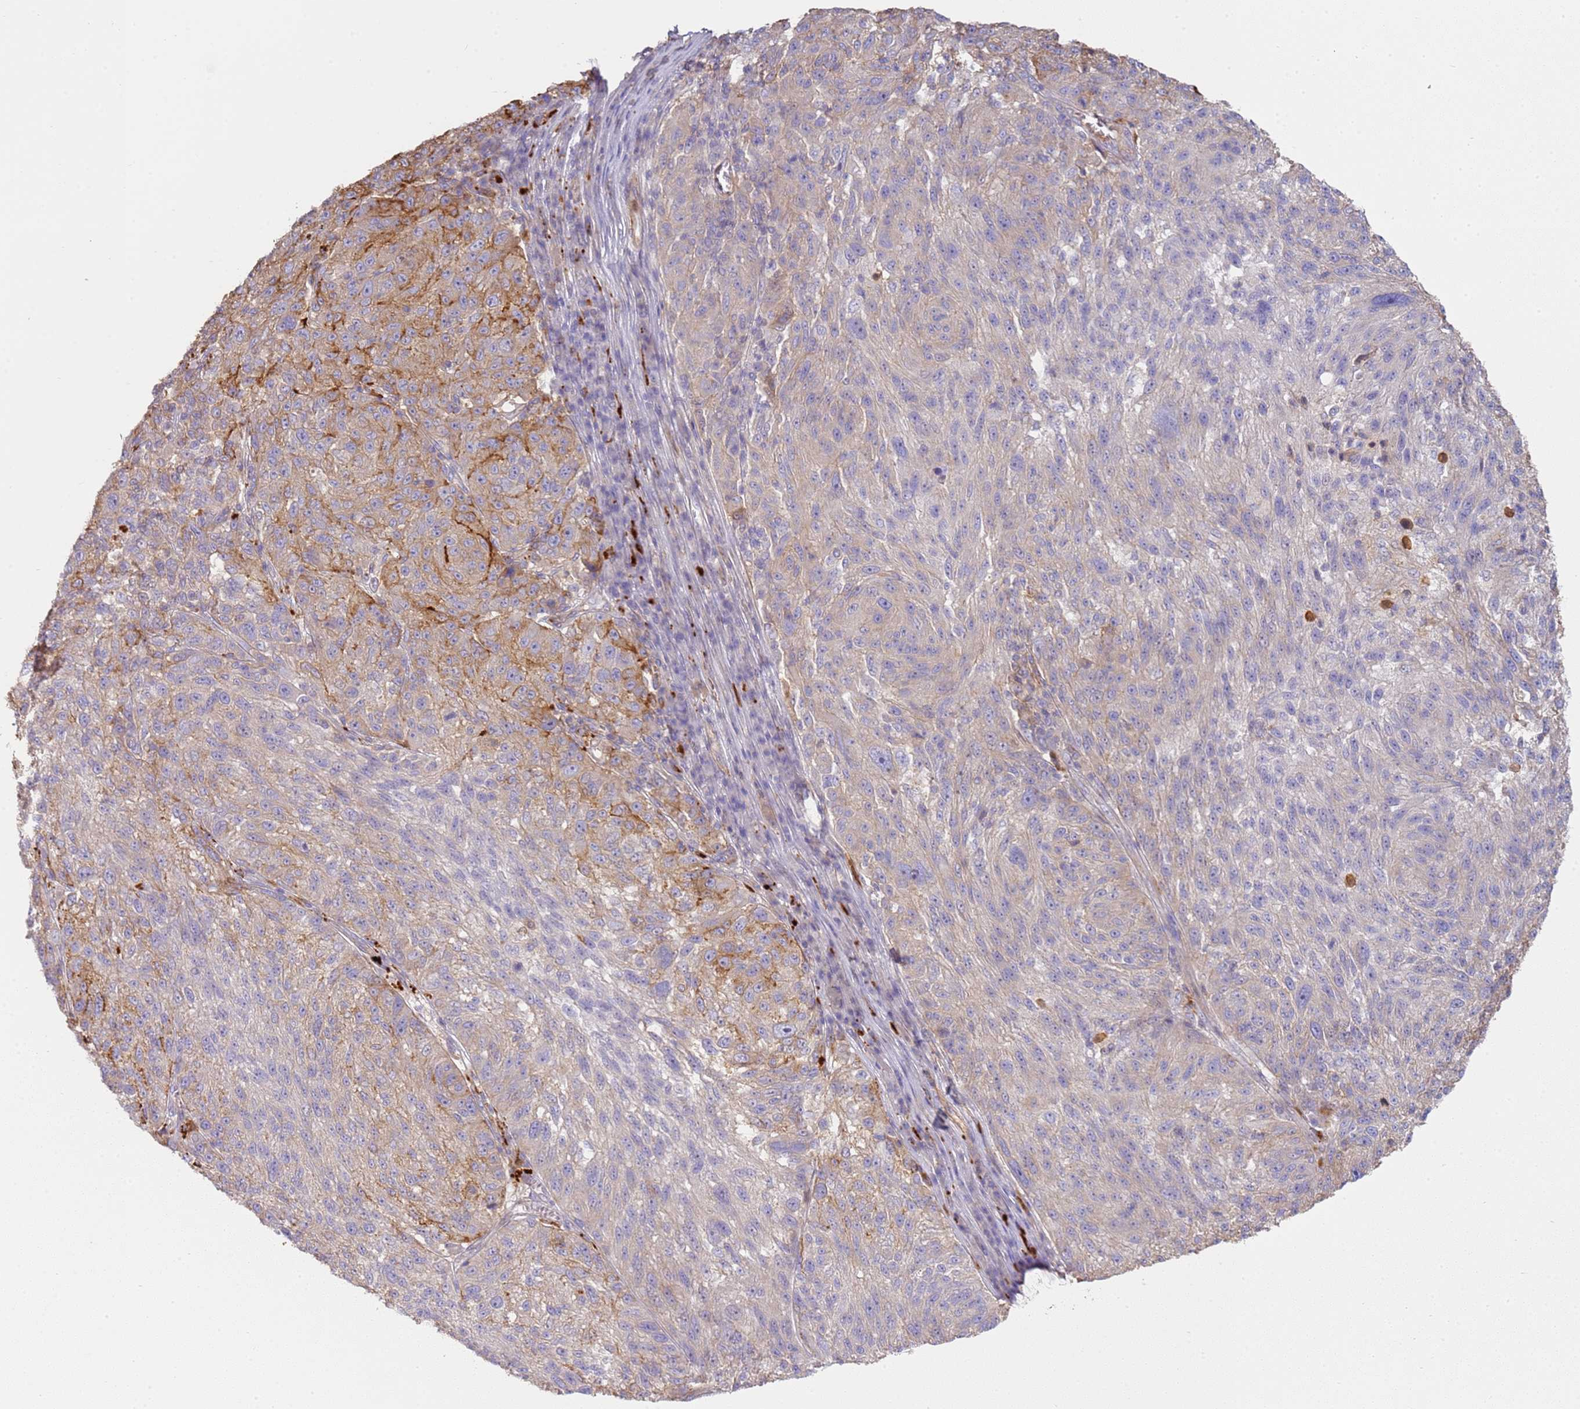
{"staining": {"intensity": "weak", "quantity": "<25%", "location": "cytoplasmic/membranous"}, "tissue": "melanoma", "cell_type": "Tumor cells", "image_type": "cancer", "snomed": [{"axis": "morphology", "description": "Malignant melanoma, NOS"}, {"axis": "topography", "description": "Skin"}], "caption": "There is no significant positivity in tumor cells of malignant melanoma.", "gene": "NDUFAF4", "patient": {"sex": "male", "age": 53}}